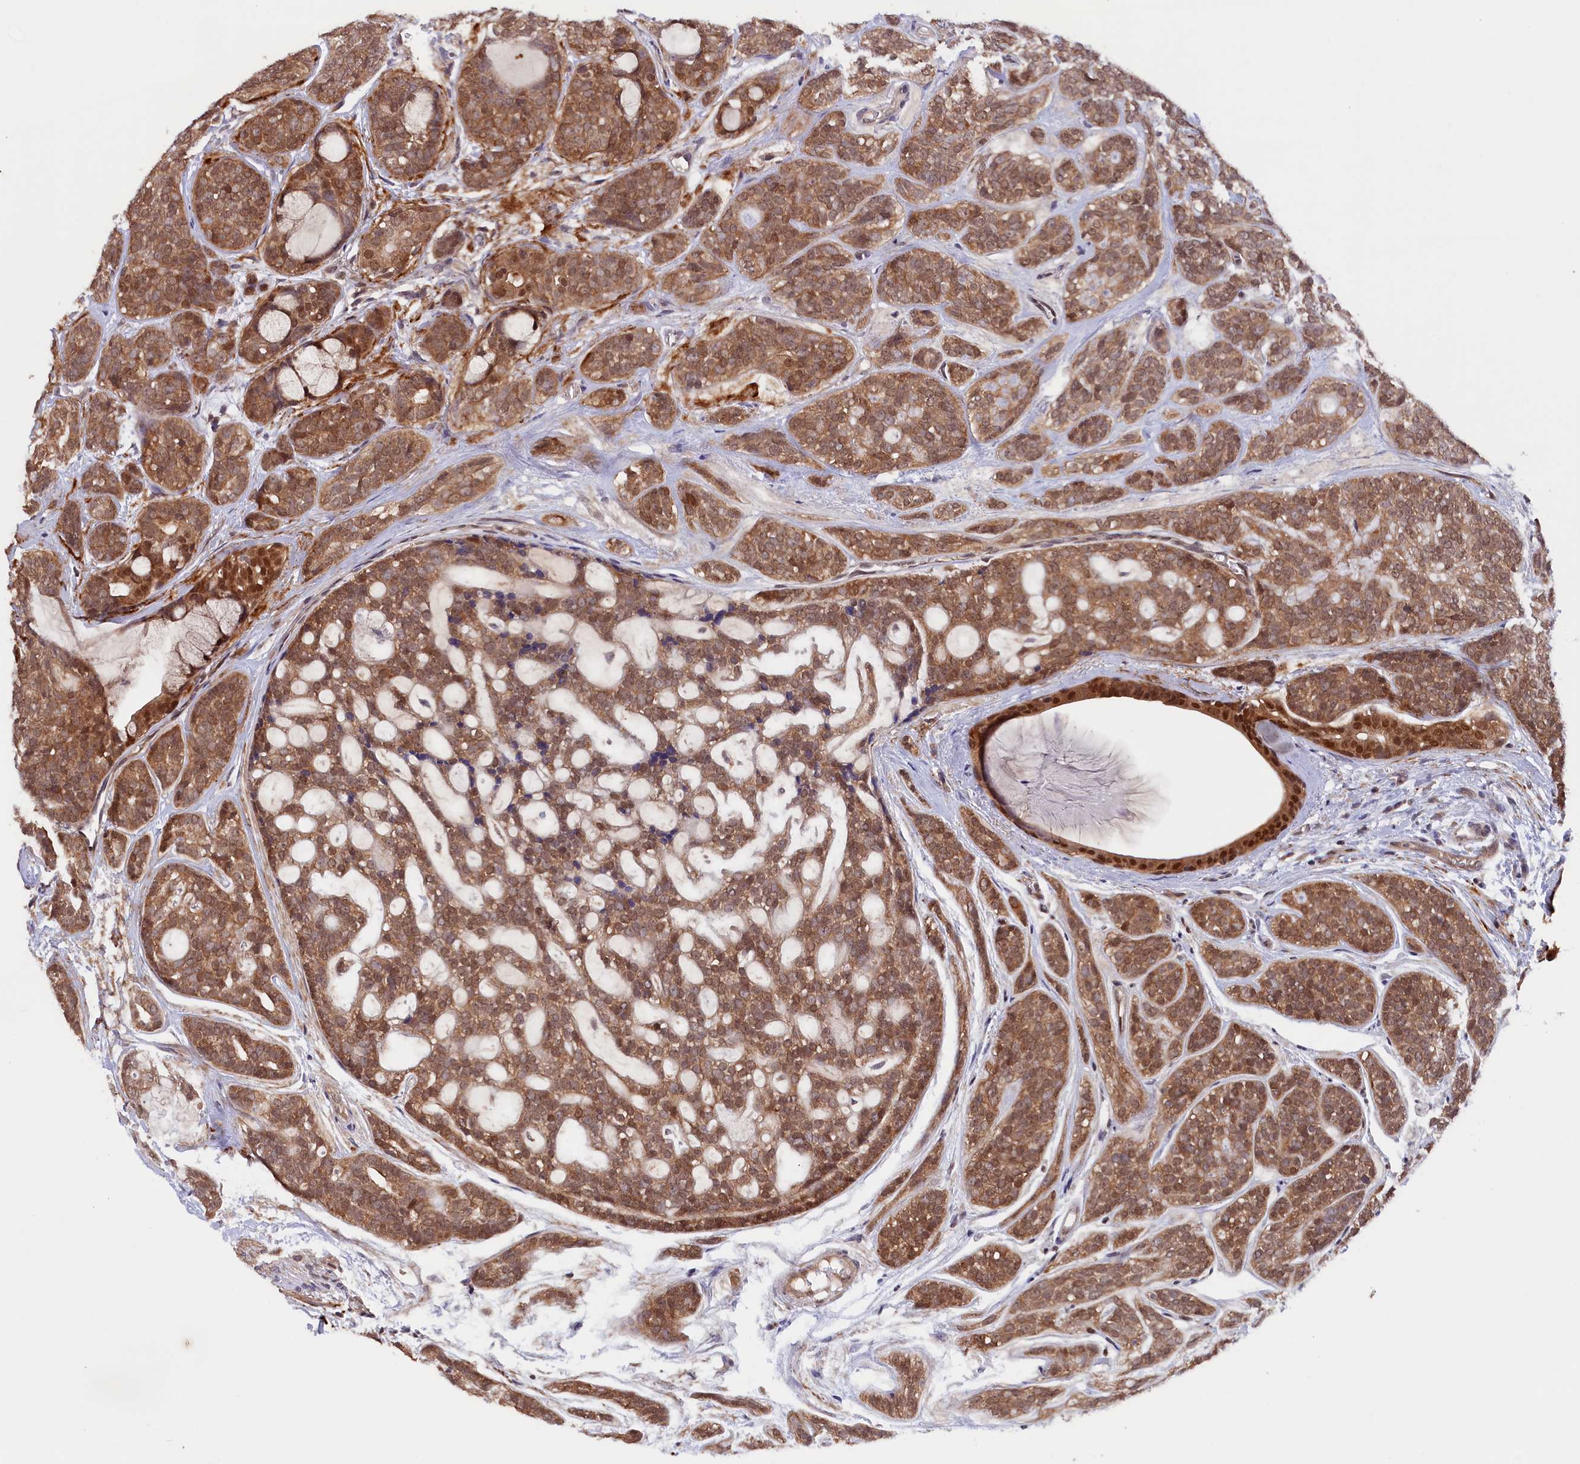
{"staining": {"intensity": "moderate", "quantity": ">75%", "location": "cytoplasmic/membranous,nuclear"}, "tissue": "head and neck cancer", "cell_type": "Tumor cells", "image_type": "cancer", "snomed": [{"axis": "morphology", "description": "Adenocarcinoma, NOS"}, {"axis": "topography", "description": "Head-Neck"}], "caption": "Moderate cytoplasmic/membranous and nuclear positivity for a protein is seen in approximately >75% of tumor cells of head and neck cancer (adenocarcinoma) using IHC.", "gene": "JPT2", "patient": {"sex": "male", "age": 66}}